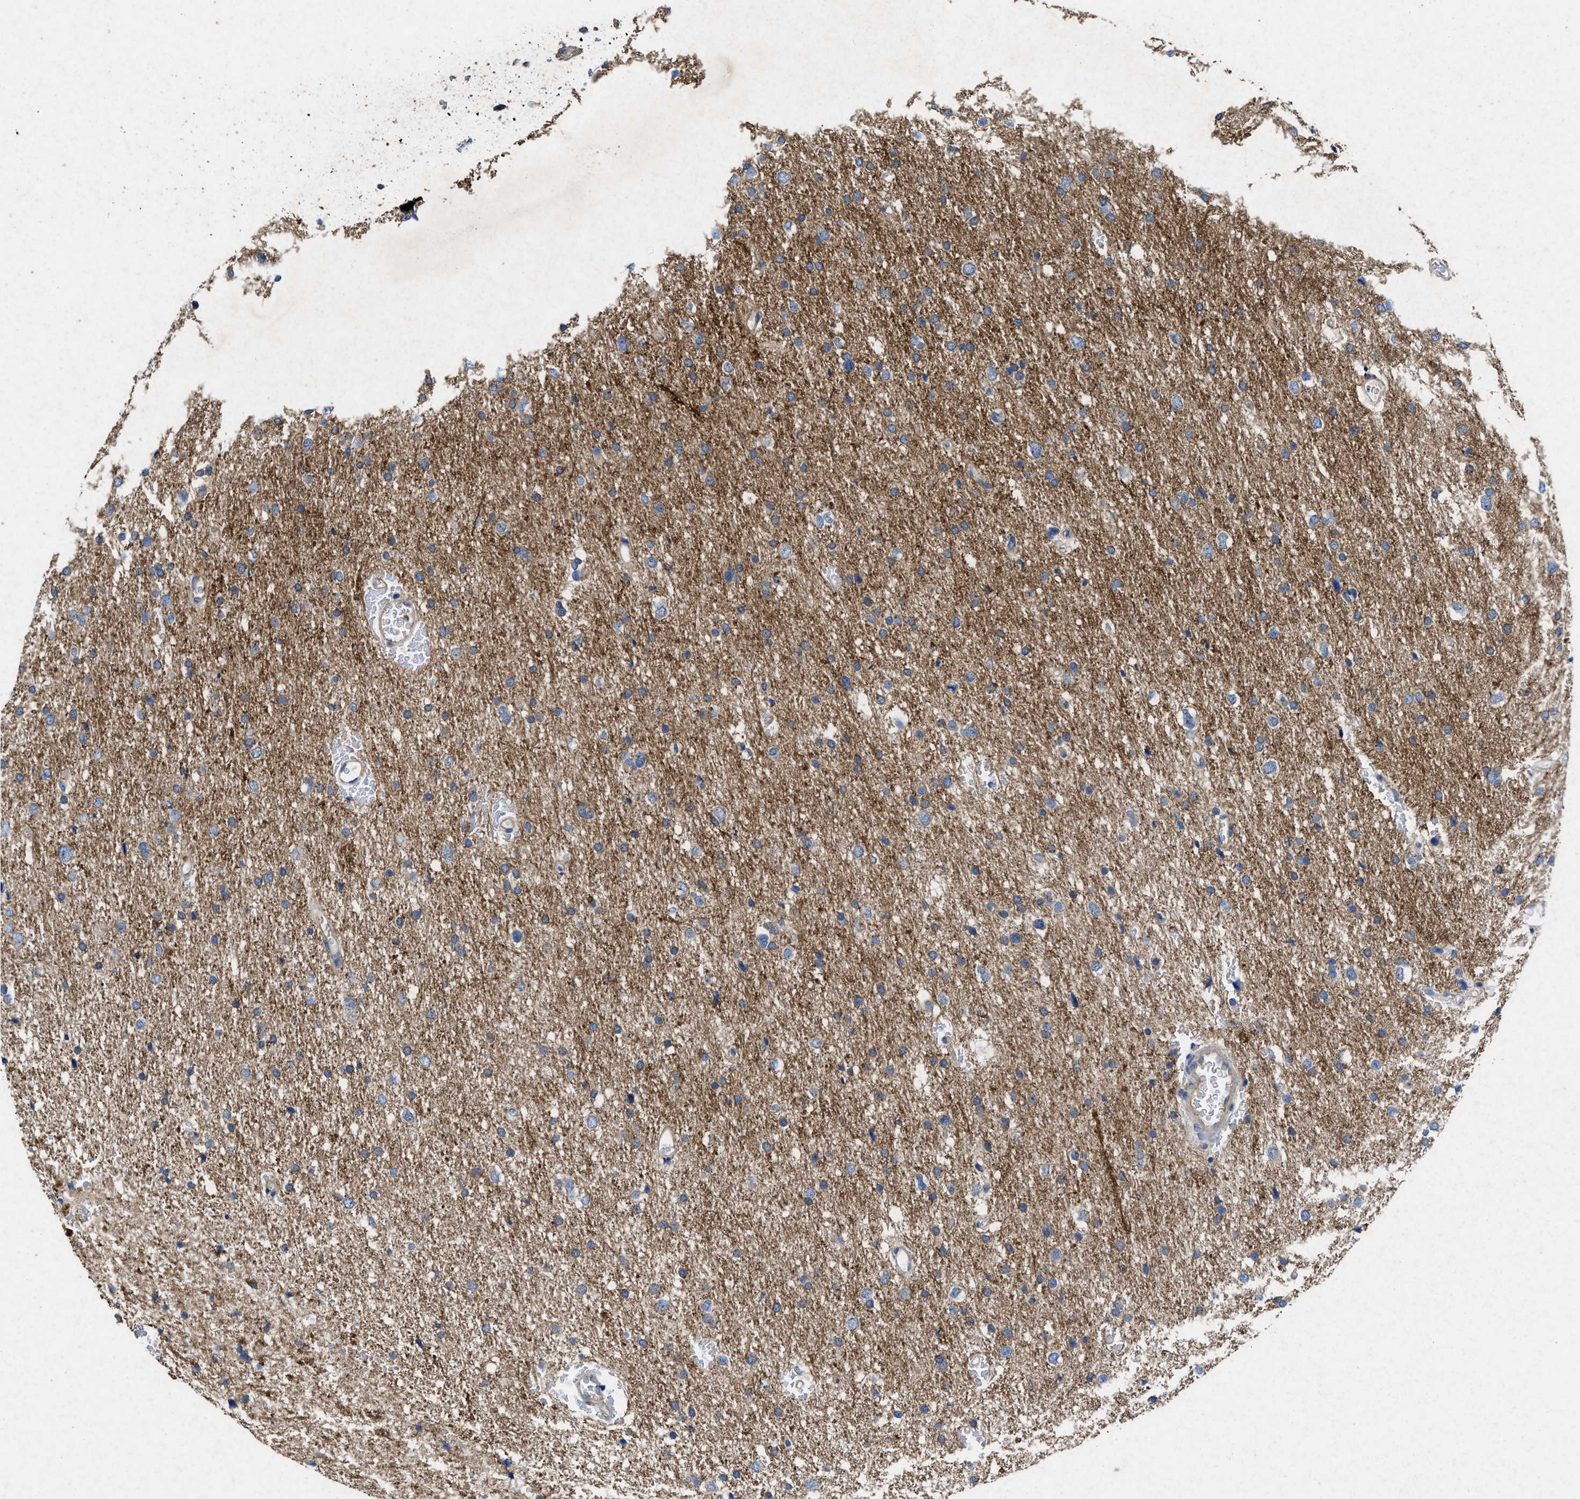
{"staining": {"intensity": "weak", "quantity": ">75%", "location": "cytoplasmic/membranous"}, "tissue": "glioma", "cell_type": "Tumor cells", "image_type": "cancer", "snomed": [{"axis": "morphology", "description": "Glioma, malignant, Low grade"}, {"axis": "topography", "description": "Brain"}], "caption": "Human malignant low-grade glioma stained with a brown dye demonstrates weak cytoplasmic/membranous positive positivity in approximately >75% of tumor cells.", "gene": "CDK15", "patient": {"sex": "female", "age": 37}}